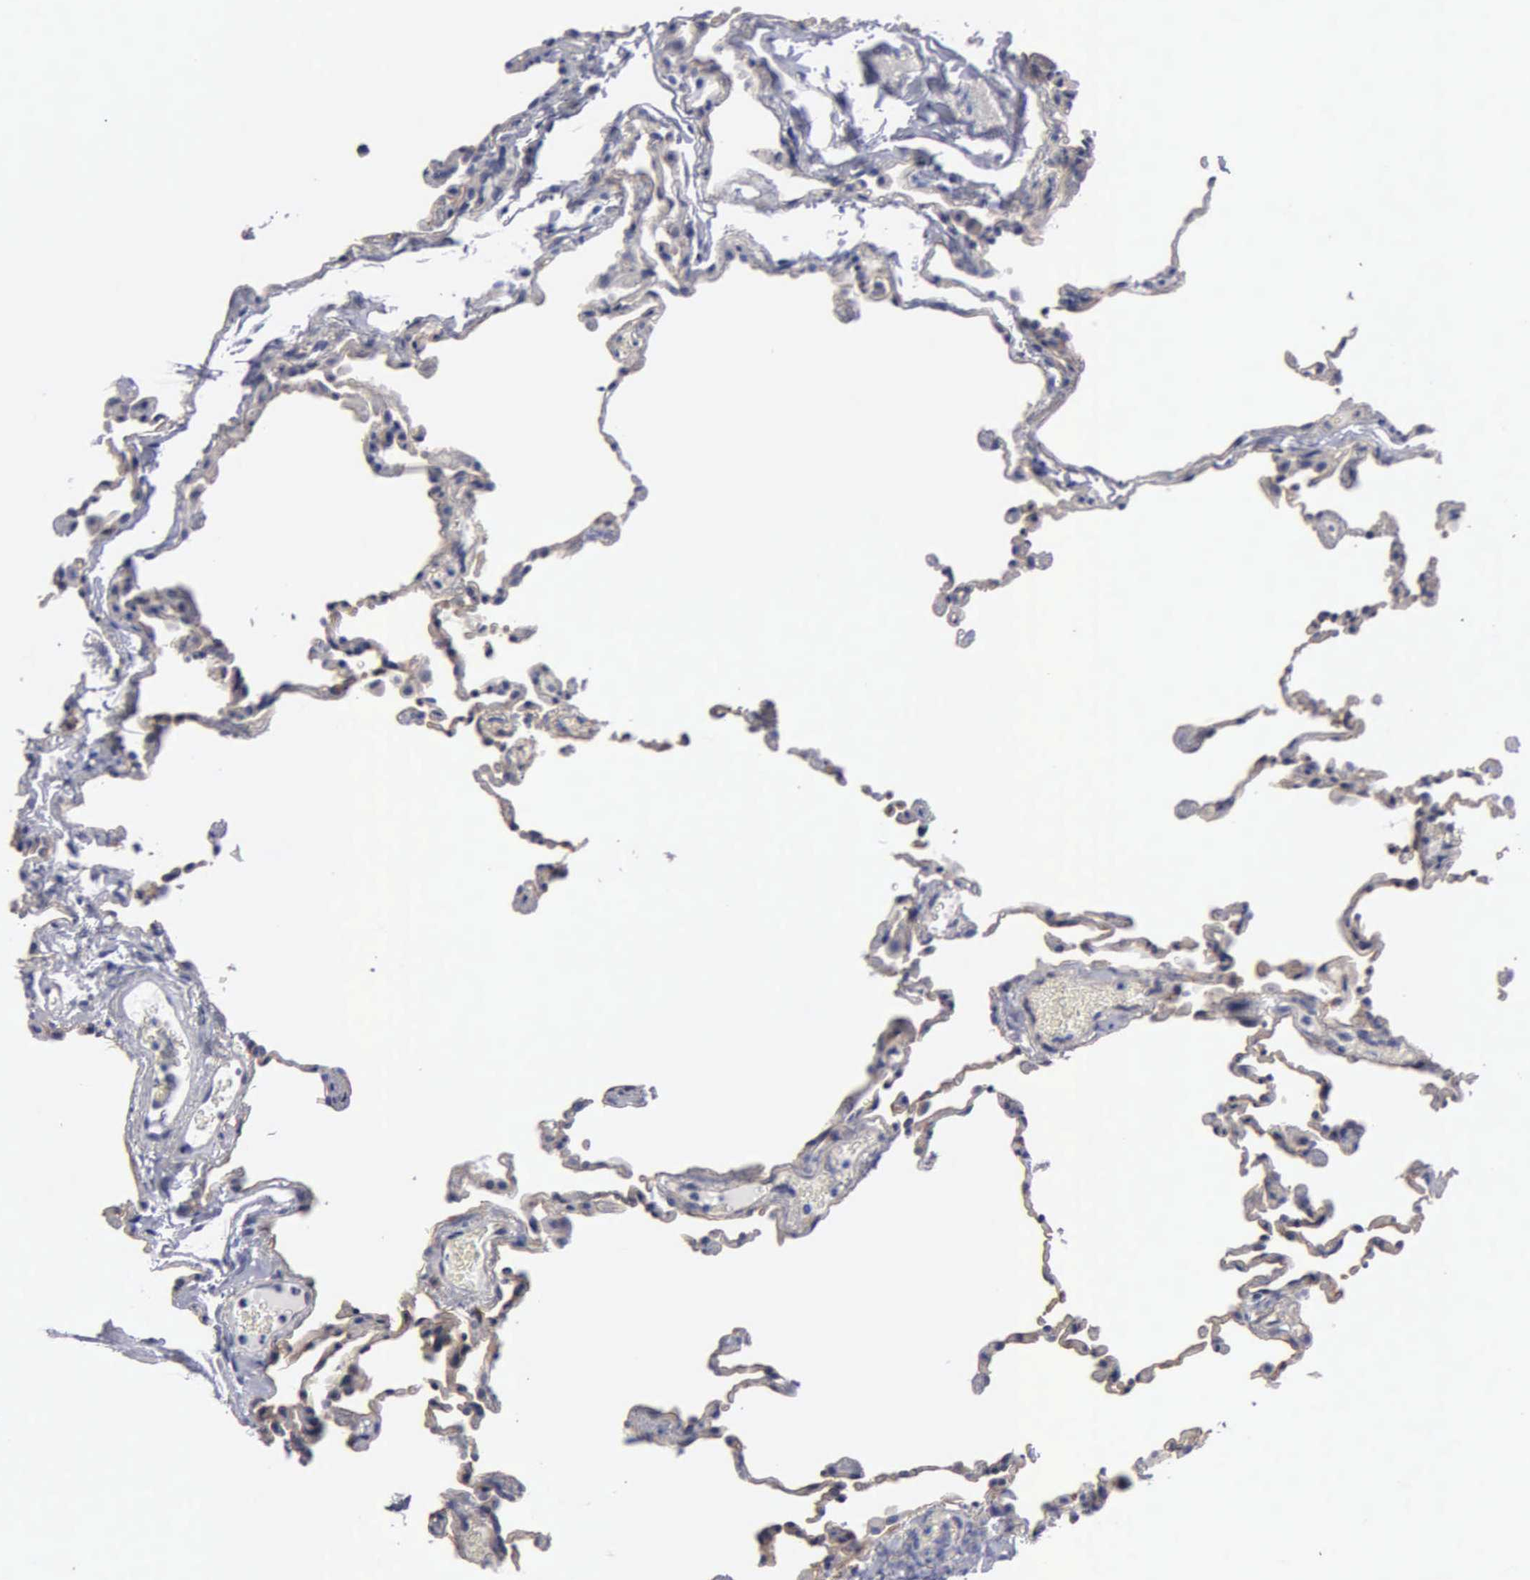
{"staining": {"intensity": "weak", "quantity": "25%-75%", "location": "cytoplasmic/membranous"}, "tissue": "lung", "cell_type": "Alveolar cells", "image_type": "normal", "snomed": [{"axis": "morphology", "description": "Normal tissue, NOS"}, {"axis": "topography", "description": "Lung"}], "caption": "This histopathology image reveals normal lung stained with IHC to label a protein in brown. The cytoplasmic/membranous of alveolar cells show weak positivity for the protein. Nuclei are counter-stained blue.", "gene": "RDX", "patient": {"sex": "female", "age": 61}}